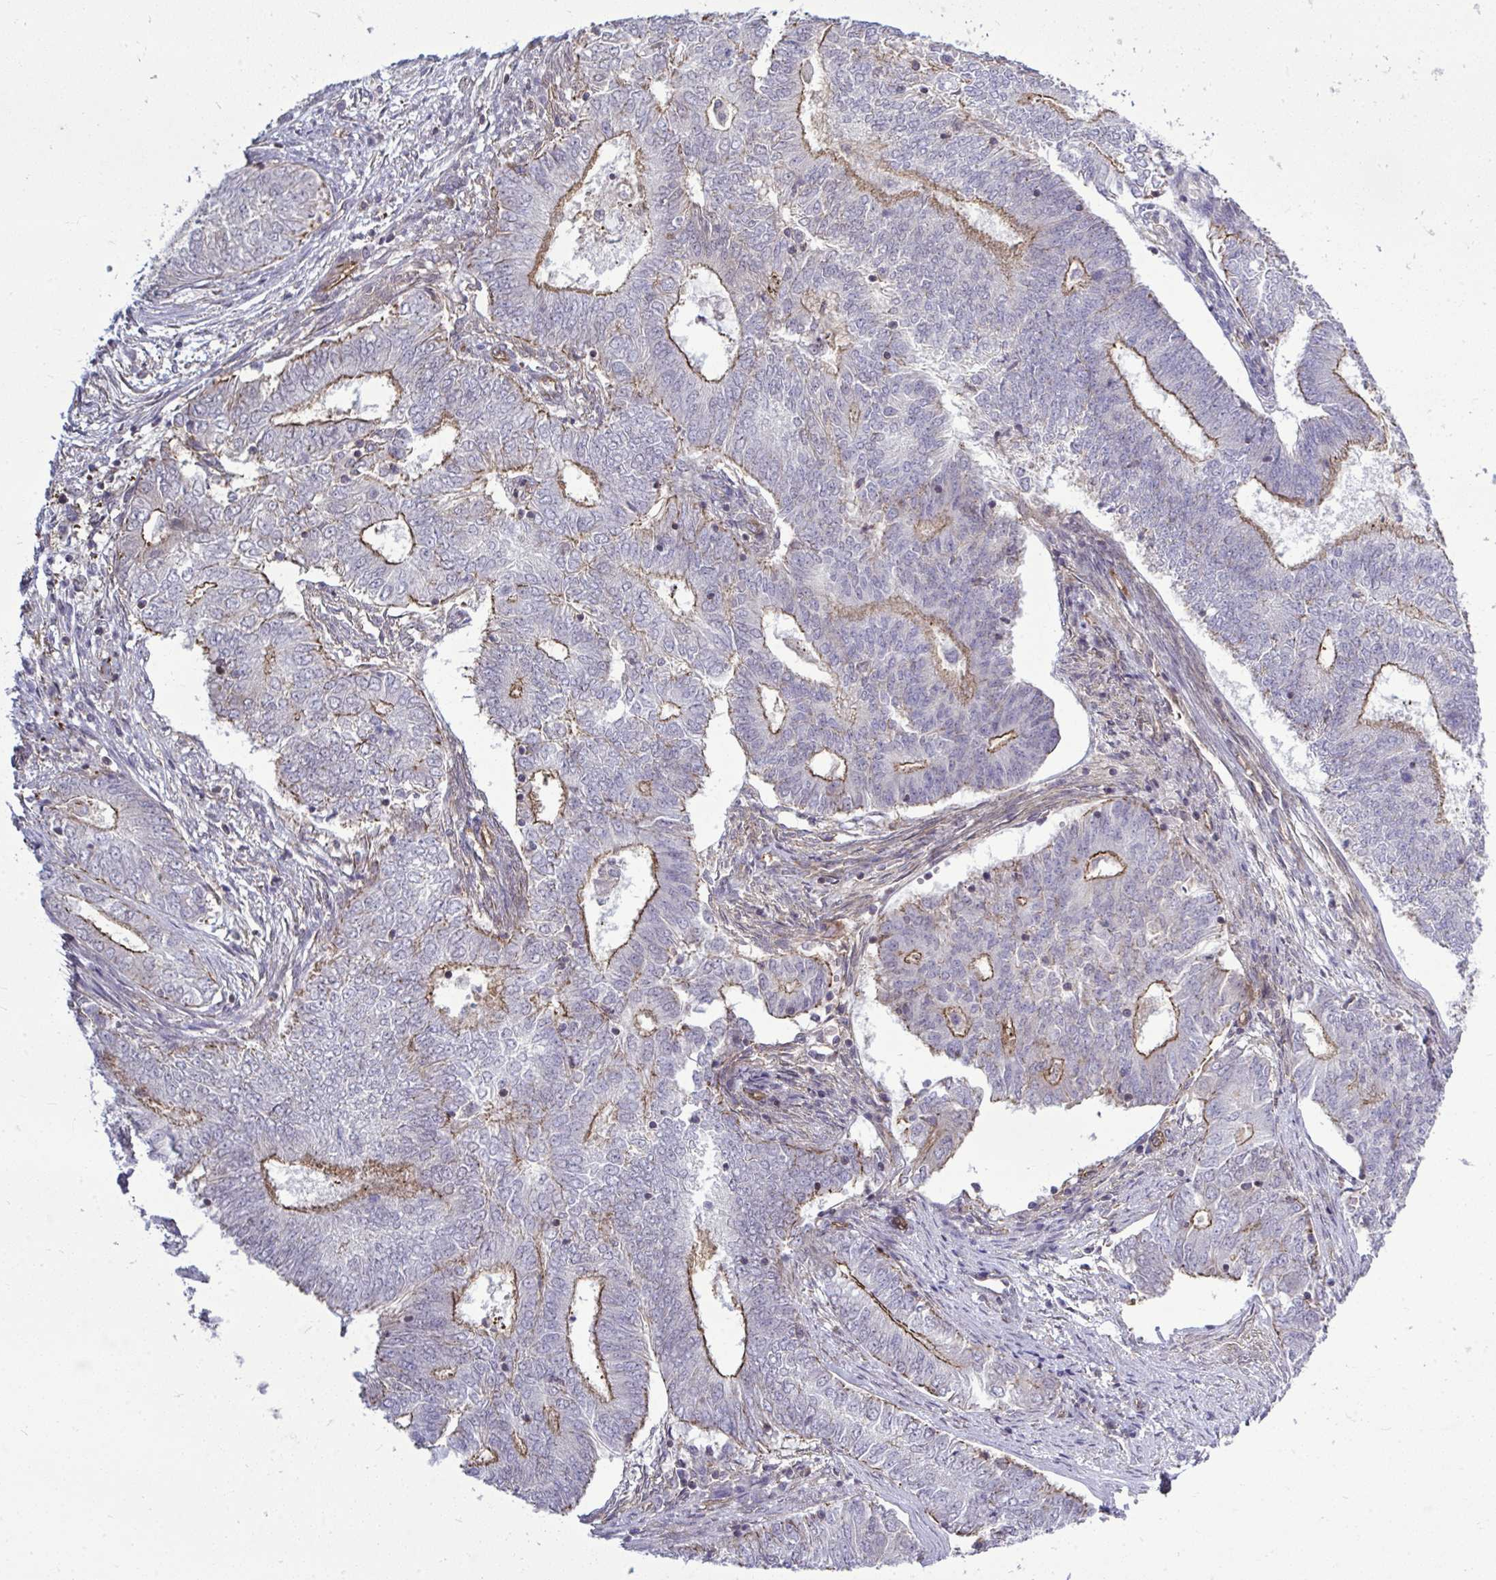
{"staining": {"intensity": "moderate", "quantity": "<25%", "location": "cytoplasmic/membranous"}, "tissue": "endometrial cancer", "cell_type": "Tumor cells", "image_type": "cancer", "snomed": [{"axis": "morphology", "description": "Adenocarcinoma, NOS"}, {"axis": "topography", "description": "Endometrium"}], "caption": "This is a histology image of IHC staining of endometrial cancer (adenocarcinoma), which shows moderate positivity in the cytoplasmic/membranous of tumor cells.", "gene": "FUT10", "patient": {"sex": "female", "age": 62}}